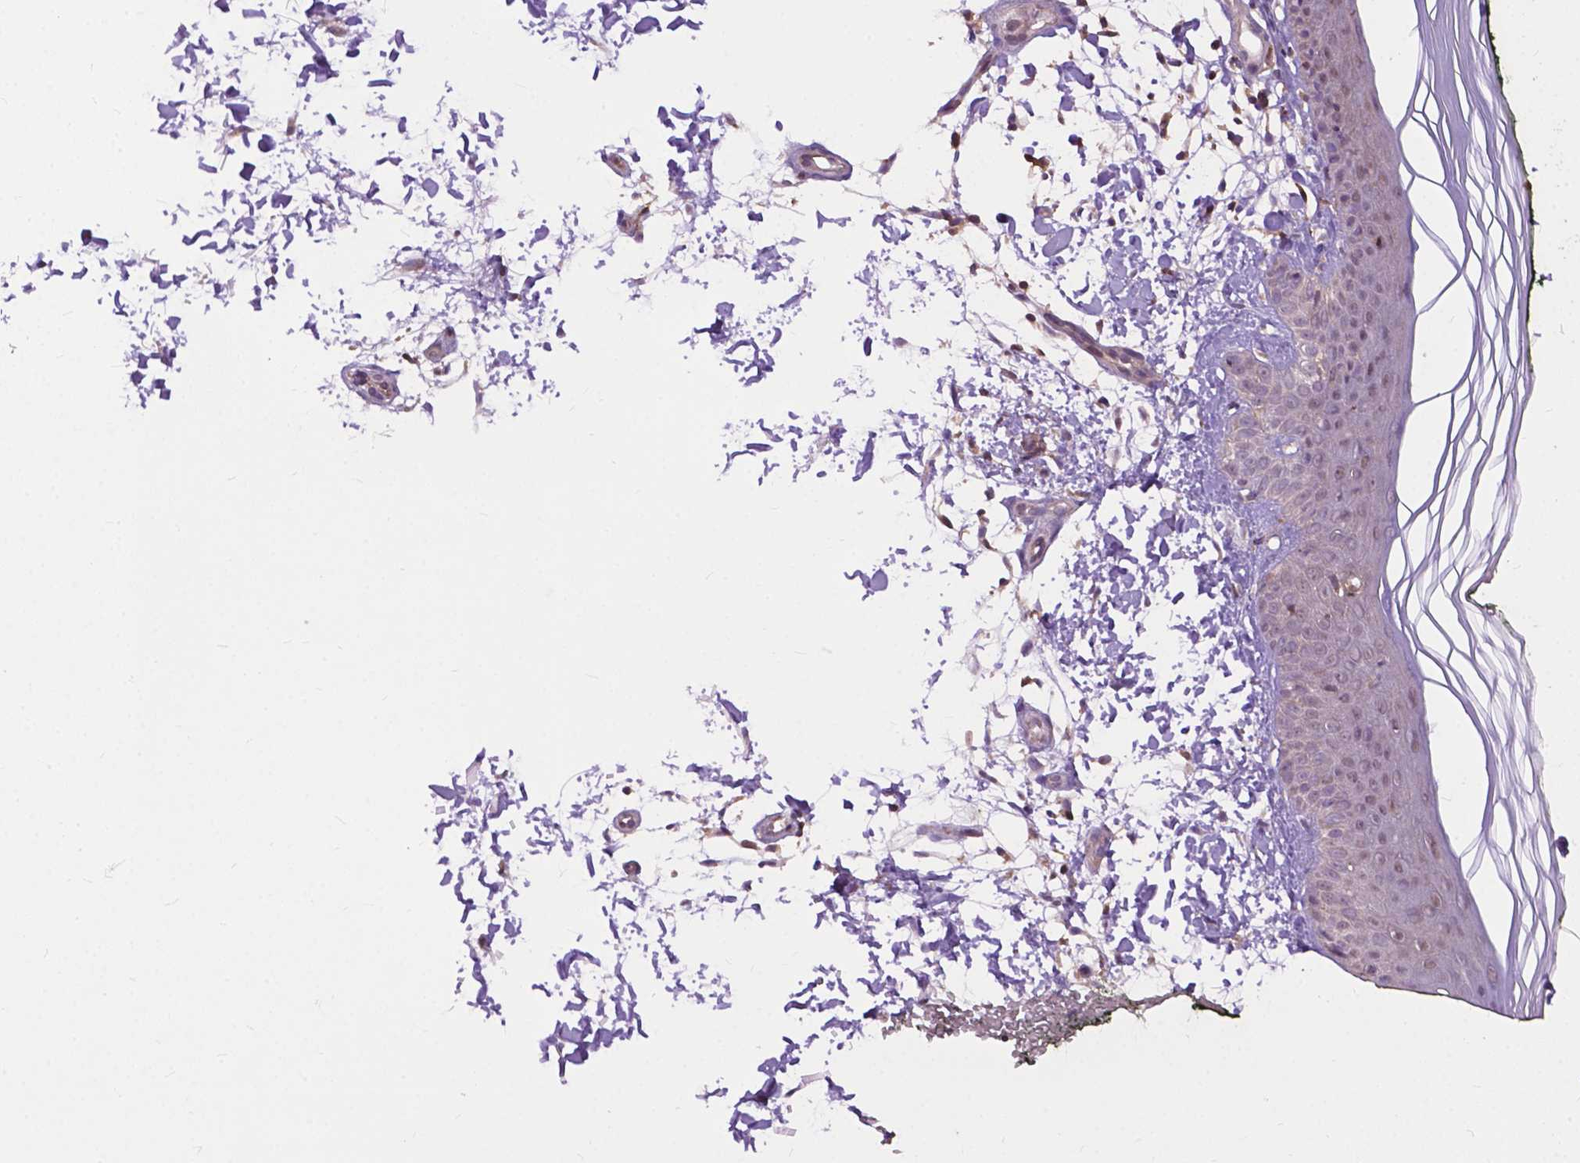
{"staining": {"intensity": "negative", "quantity": "none", "location": "none"}, "tissue": "skin", "cell_type": "Fibroblasts", "image_type": "normal", "snomed": [{"axis": "morphology", "description": "Normal tissue, NOS"}, {"axis": "topography", "description": "Skin"}], "caption": "A photomicrograph of human skin is negative for staining in fibroblasts. (DAB immunohistochemistry, high magnification).", "gene": "CHMP4A", "patient": {"sex": "female", "age": 62}}